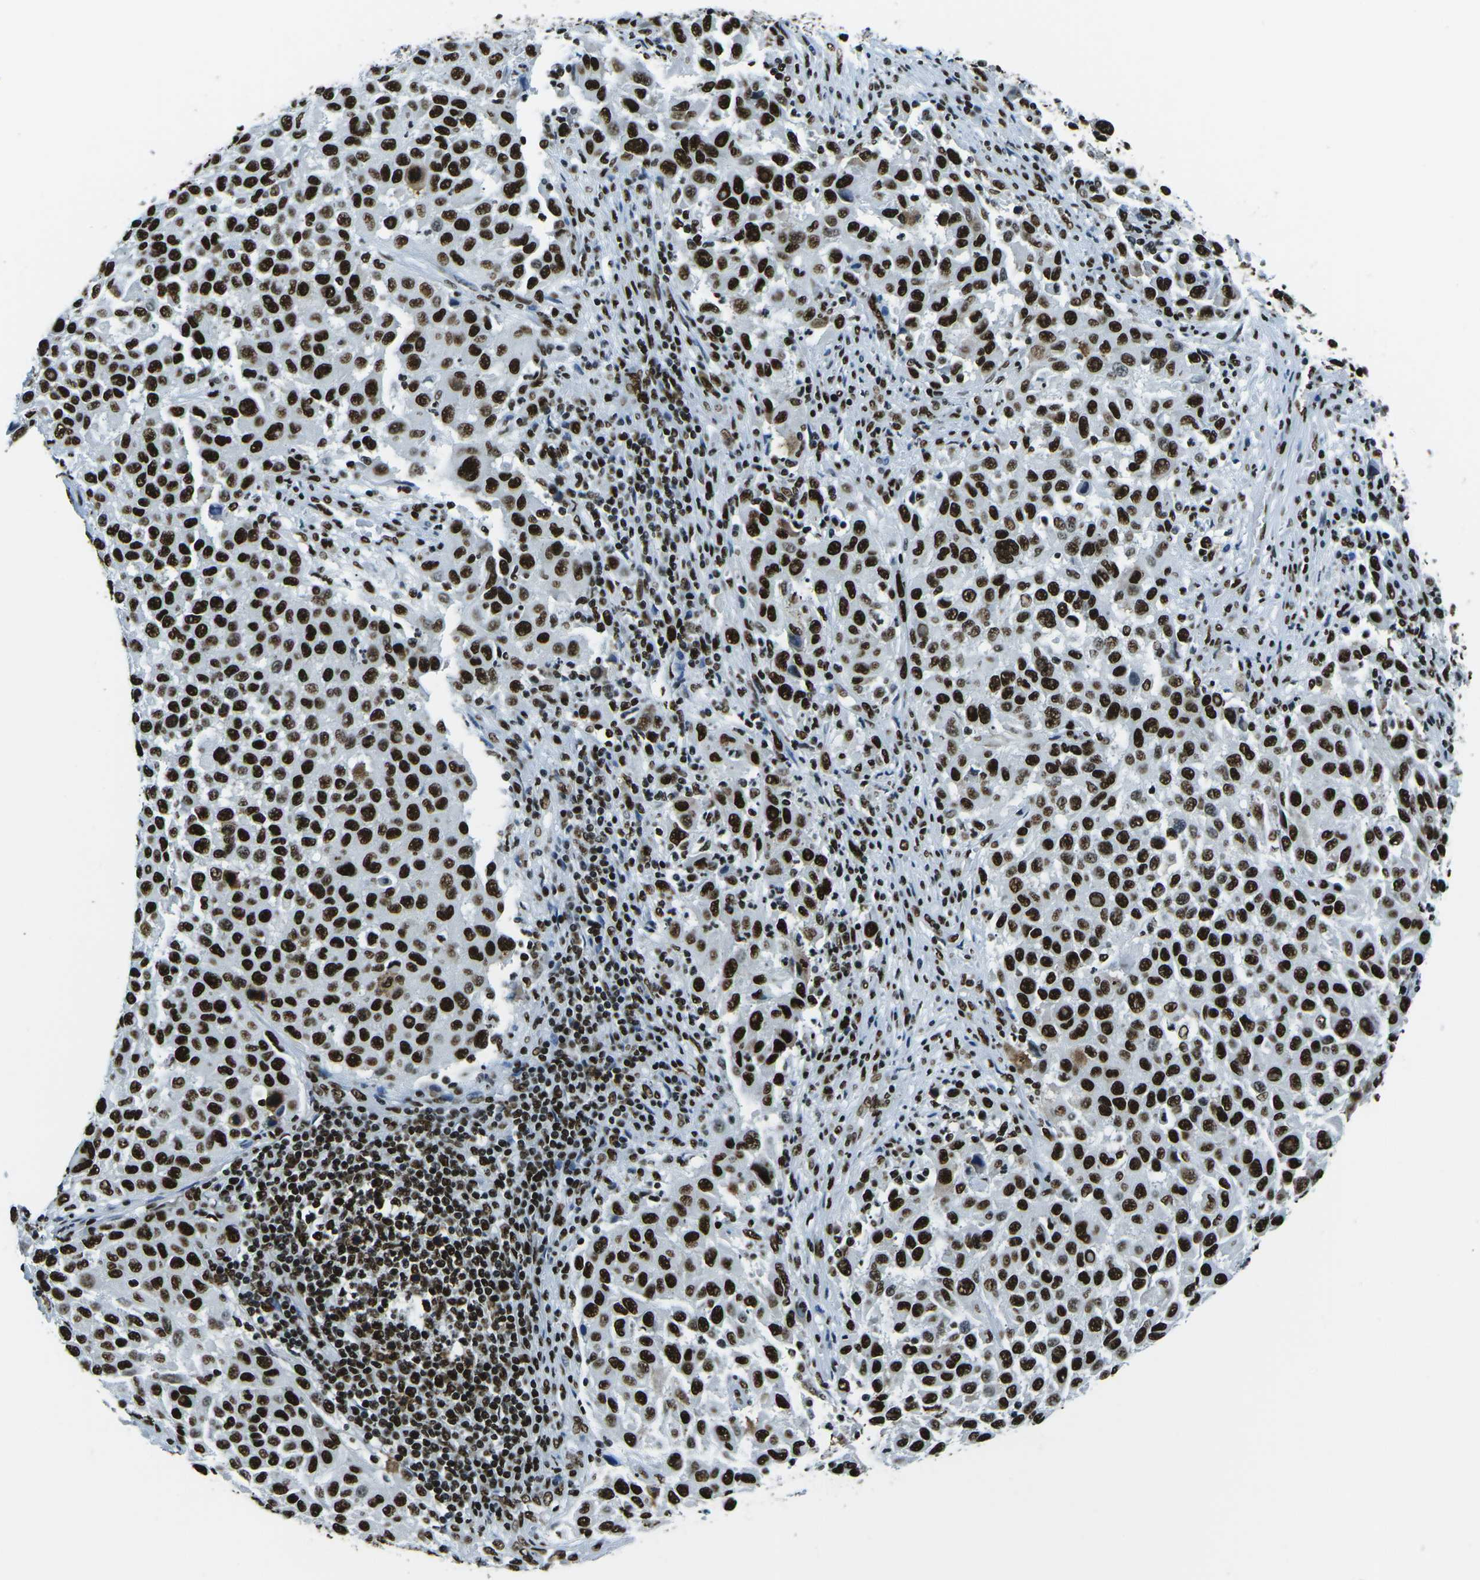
{"staining": {"intensity": "strong", "quantity": ">75%", "location": "nuclear"}, "tissue": "melanoma", "cell_type": "Tumor cells", "image_type": "cancer", "snomed": [{"axis": "morphology", "description": "Malignant melanoma, Metastatic site"}, {"axis": "topography", "description": "Lymph node"}], "caption": "Immunohistochemical staining of malignant melanoma (metastatic site) displays strong nuclear protein staining in about >75% of tumor cells. (DAB IHC, brown staining for protein, blue staining for nuclei).", "gene": "HNRNPL", "patient": {"sex": "male", "age": 61}}